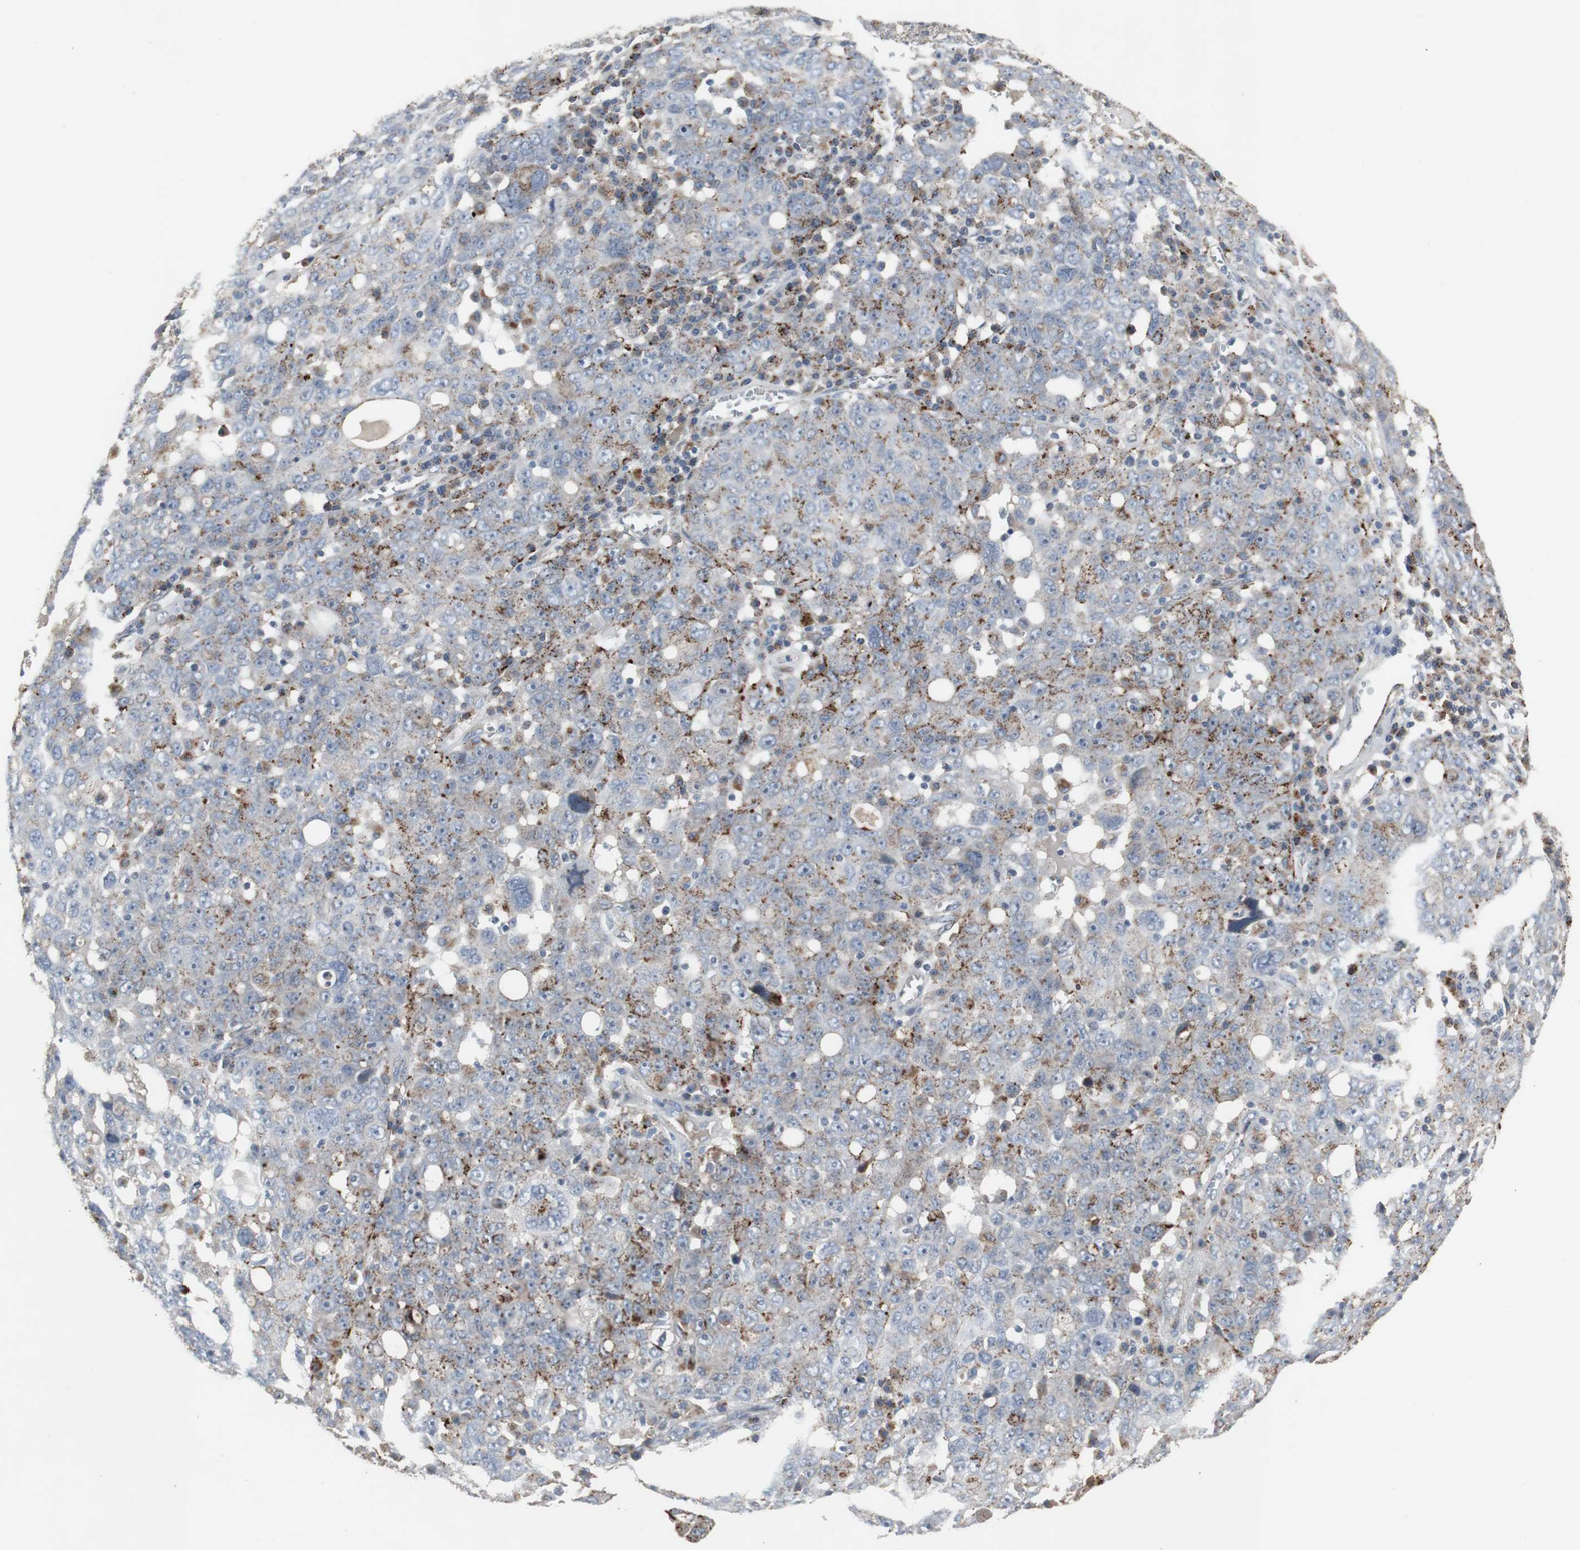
{"staining": {"intensity": "strong", "quantity": "25%-75%", "location": "cytoplasmic/membranous"}, "tissue": "ovarian cancer", "cell_type": "Tumor cells", "image_type": "cancer", "snomed": [{"axis": "morphology", "description": "Carcinoma, endometroid"}, {"axis": "topography", "description": "Ovary"}], "caption": "Immunohistochemistry (IHC) photomicrograph of human endometroid carcinoma (ovarian) stained for a protein (brown), which reveals high levels of strong cytoplasmic/membranous staining in about 25%-75% of tumor cells.", "gene": "GBA1", "patient": {"sex": "female", "age": 62}}